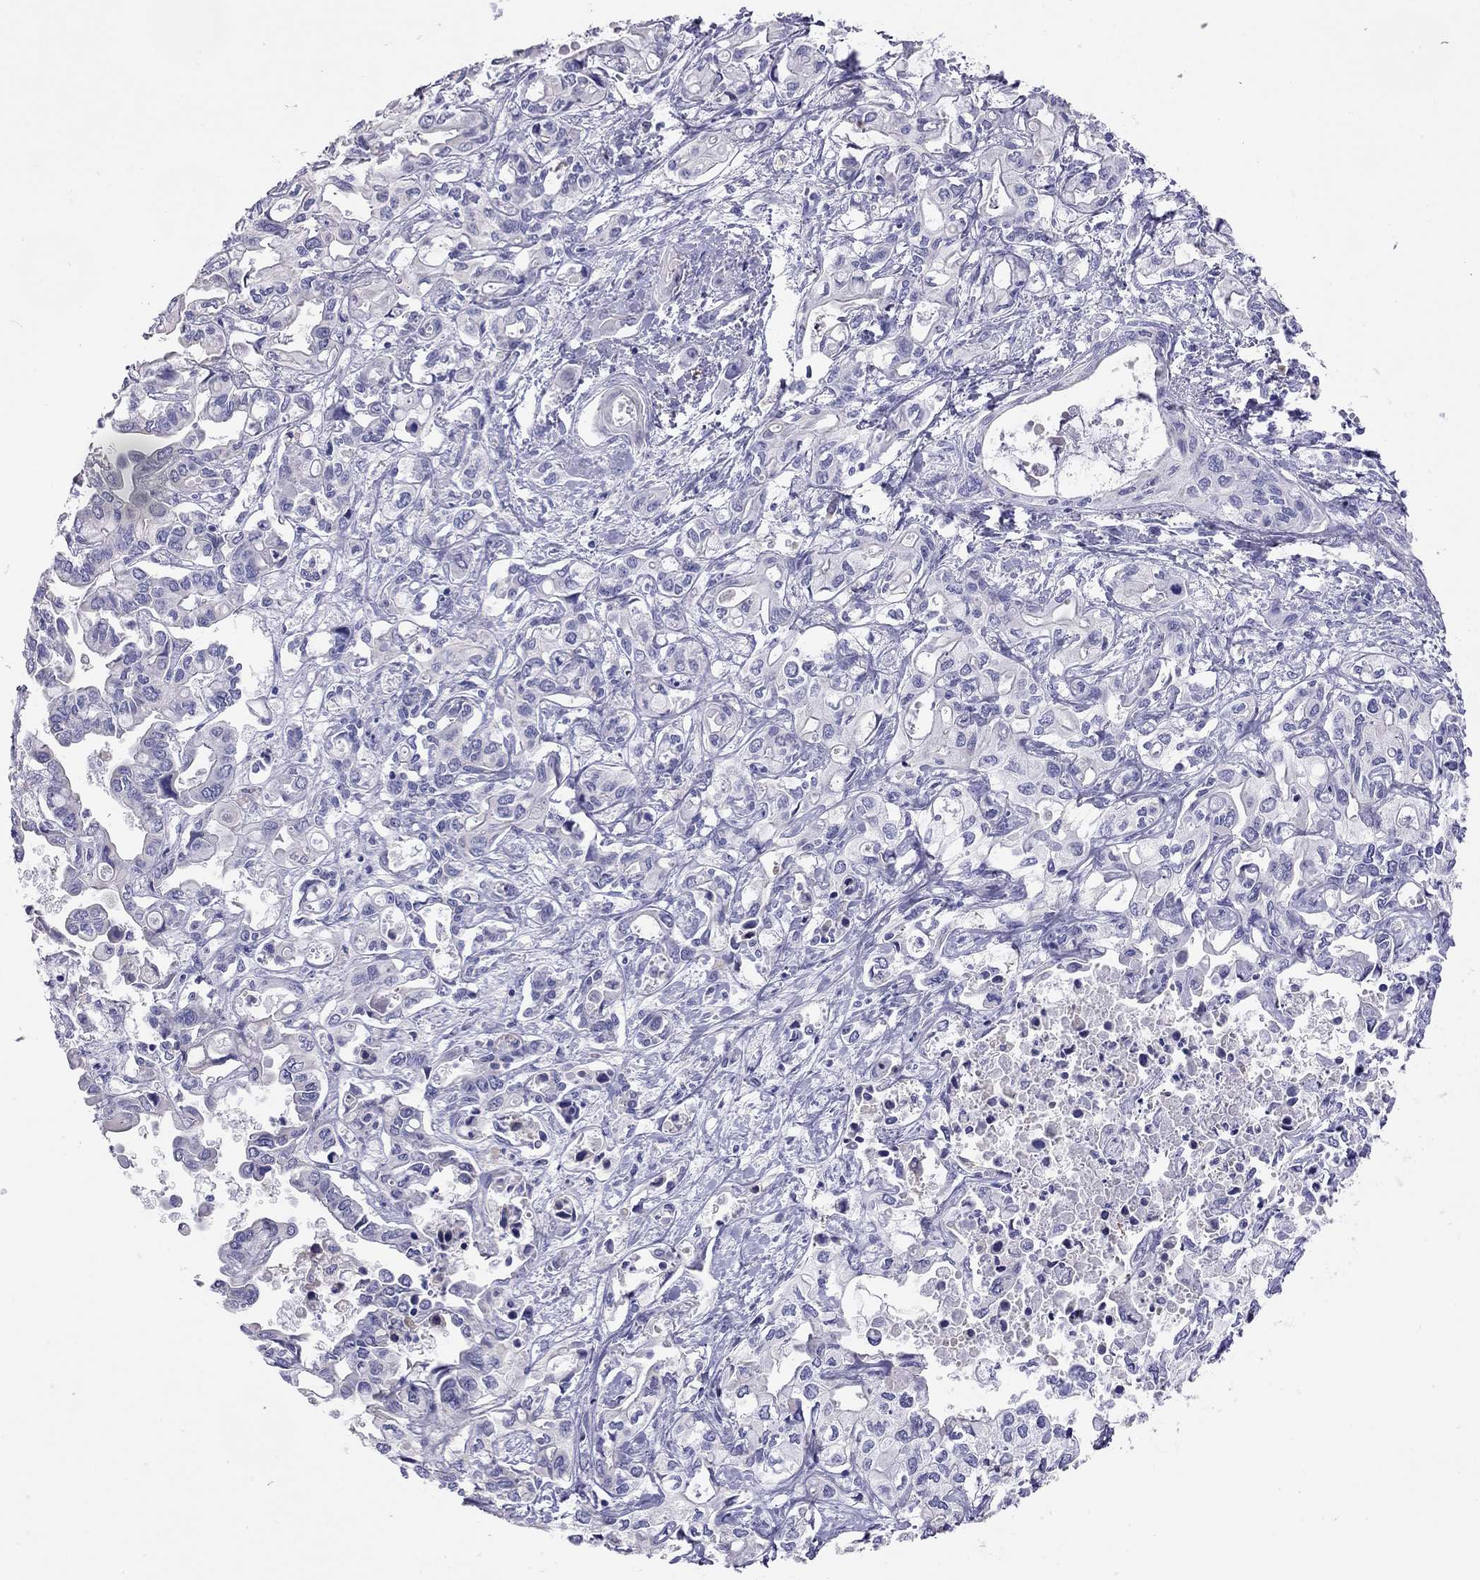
{"staining": {"intensity": "negative", "quantity": "none", "location": "none"}, "tissue": "liver cancer", "cell_type": "Tumor cells", "image_type": "cancer", "snomed": [{"axis": "morphology", "description": "Cholangiocarcinoma"}, {"axis": "topography", "description": "Liver"}], "caption": "A high-resolution histopathology image shows IHC staining of liver cancer (cholangiocarcinoma), which demonstrates no significant positivity in tumor cells.", "gene": "HLA-DQB2", "patient": {"sex": "female", "age": 64}}